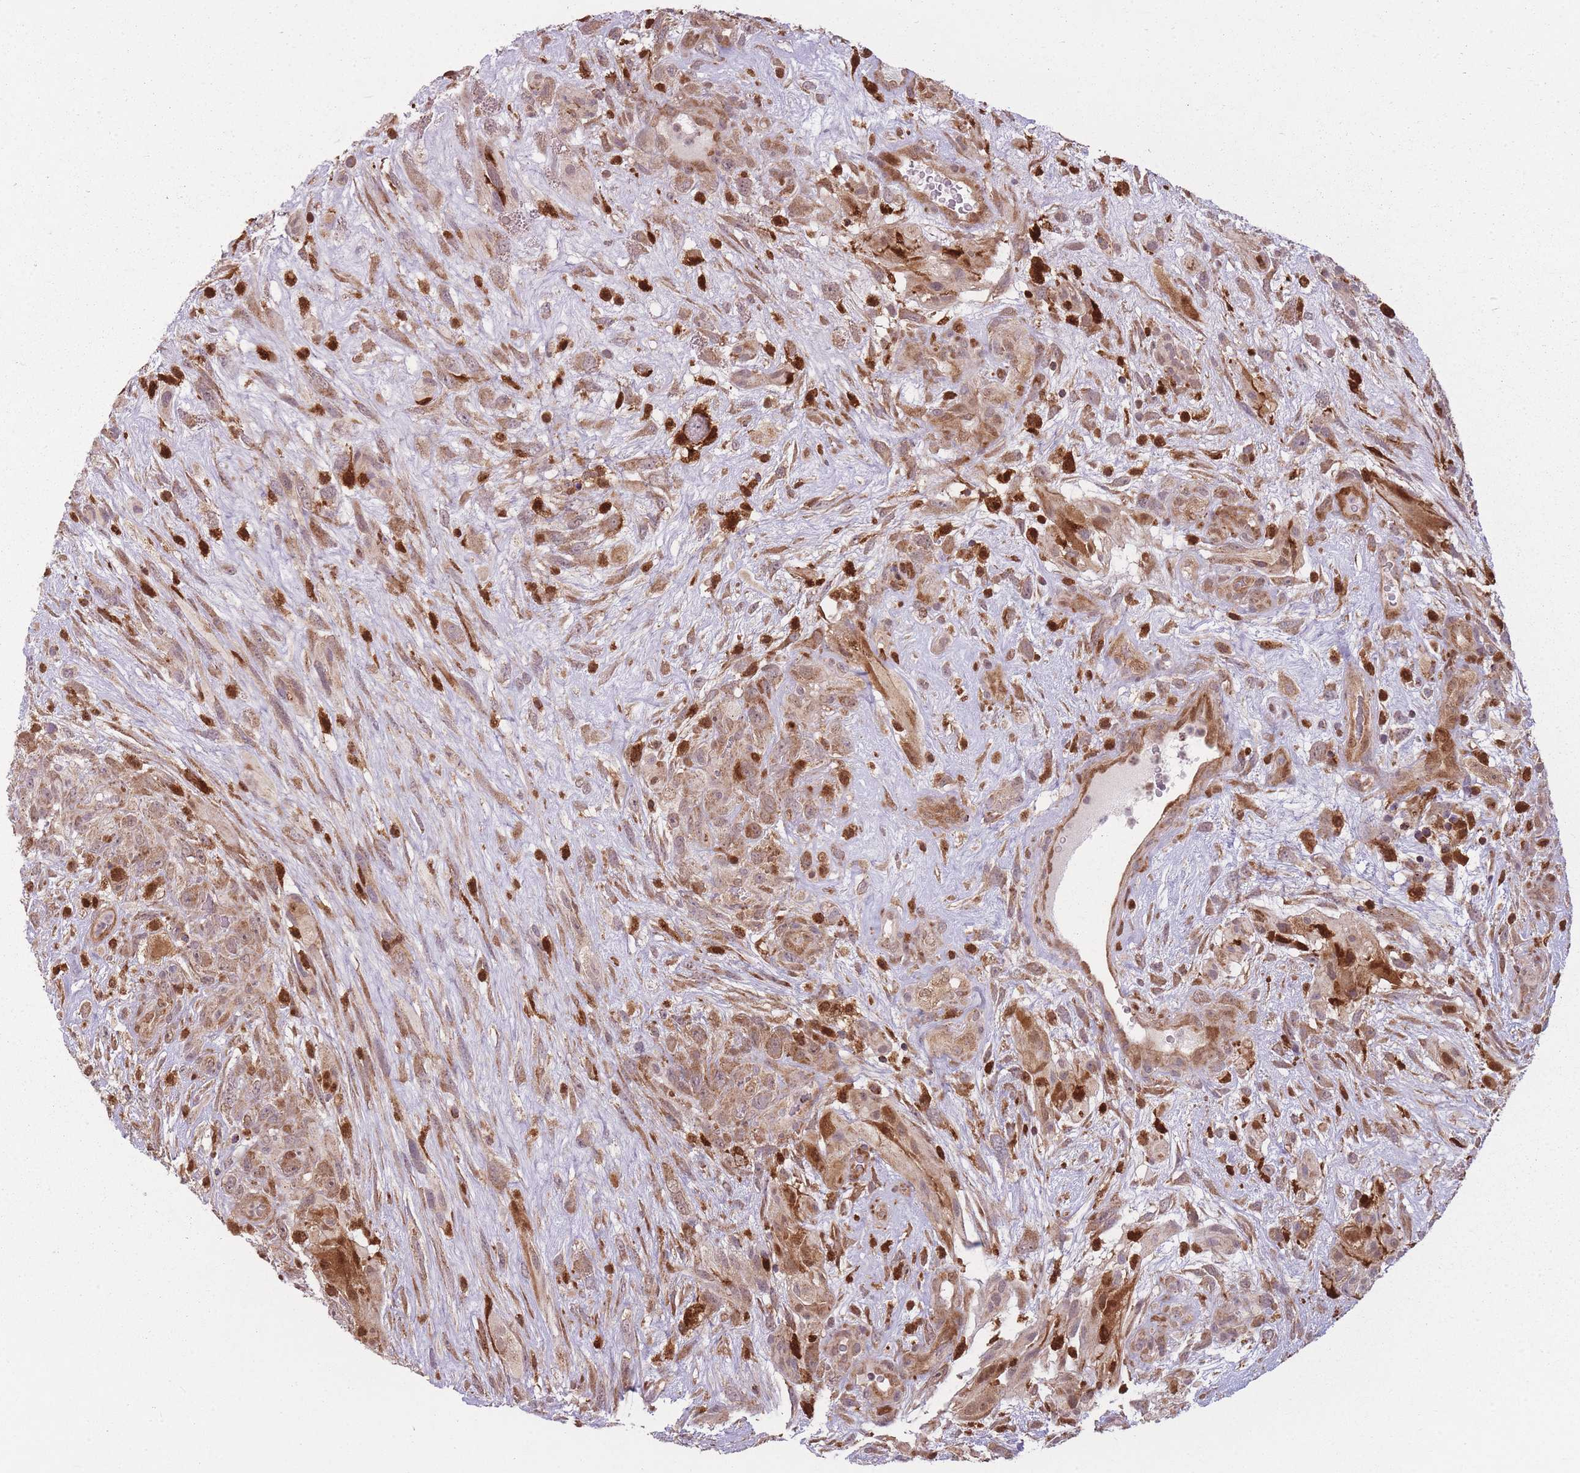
{"staining": {"intensity": "moderate", "quantity": "25%-75%", "location": "cytoplasmic/membranous"}, "tissue": "glioma", "cell_type": "Tumor cells", "image_type": "cancer", "snomed": [{"axis": "morphology", "description": "Glioma, malignant, High grade"}, {"axis": "topography", "description": "Brain"}], "caption": "Tumor cells display medium levels of moderate cytoplasmic/membranous expression in about 25%-75% of cells in glioma.", "gene": "LGALS9", "patient": {"sex": "male", "age": 61}}